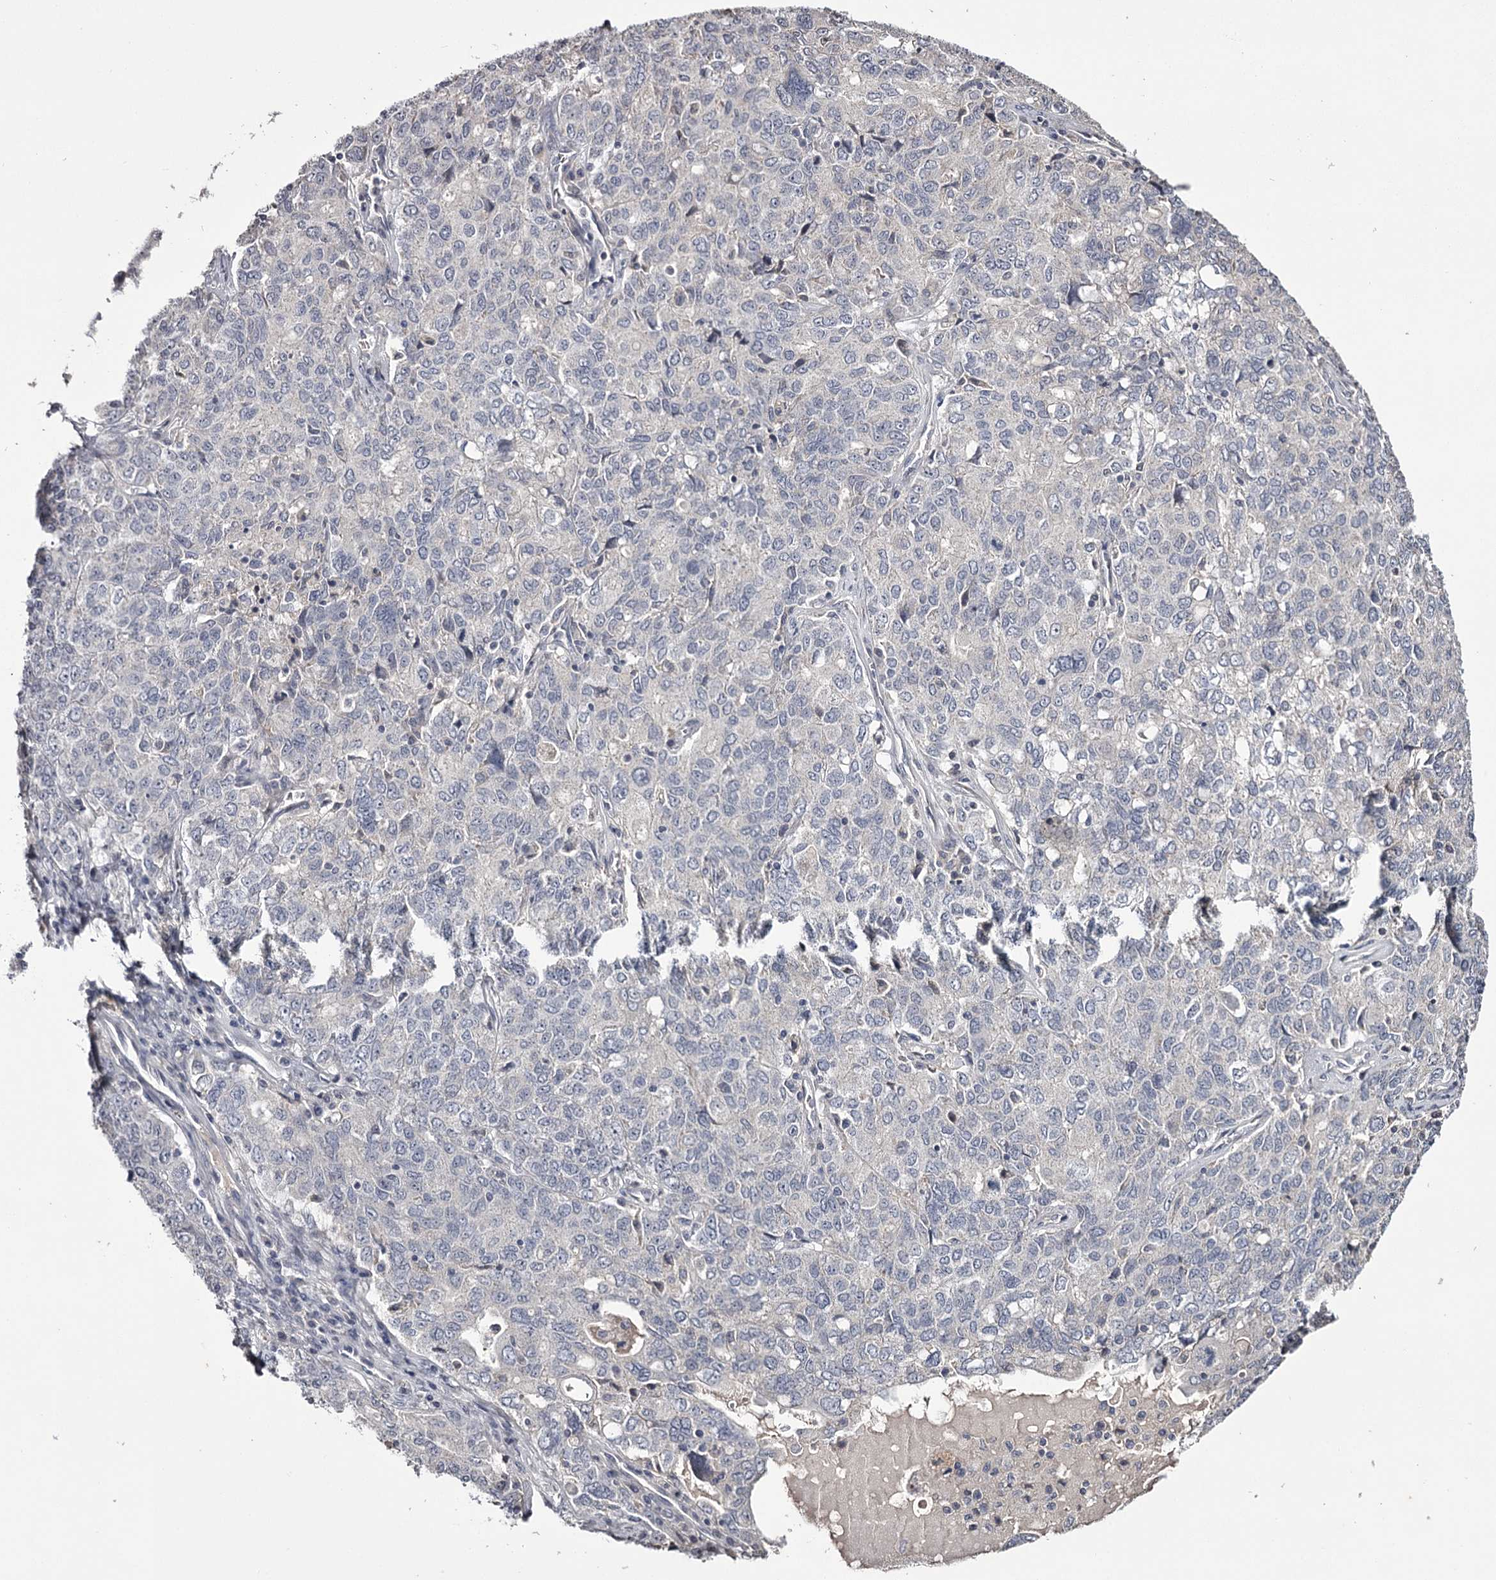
{"staining": {"intensity": "negative", "quantity": "none", "location": "none"}, "tissue": "ovarian cancer", "cell_type": "Tumor cells", "image_type": "cancer", "snomed": [{"axis": "morphology", "description": "Carcinoma, endometroid"}, {"axis": "topography", "description": "Ovary"}], "caption": "The micrograph demonstrates no significant expression in tumor cells of ovarian endometroid carcinoma. Brightfield microscopy of IHC stained with DAB (brown) and hematoxylin (blue), captured at high magnification.", "gene": "PRM2", "patient": {"sex": "female", "age": 62}}